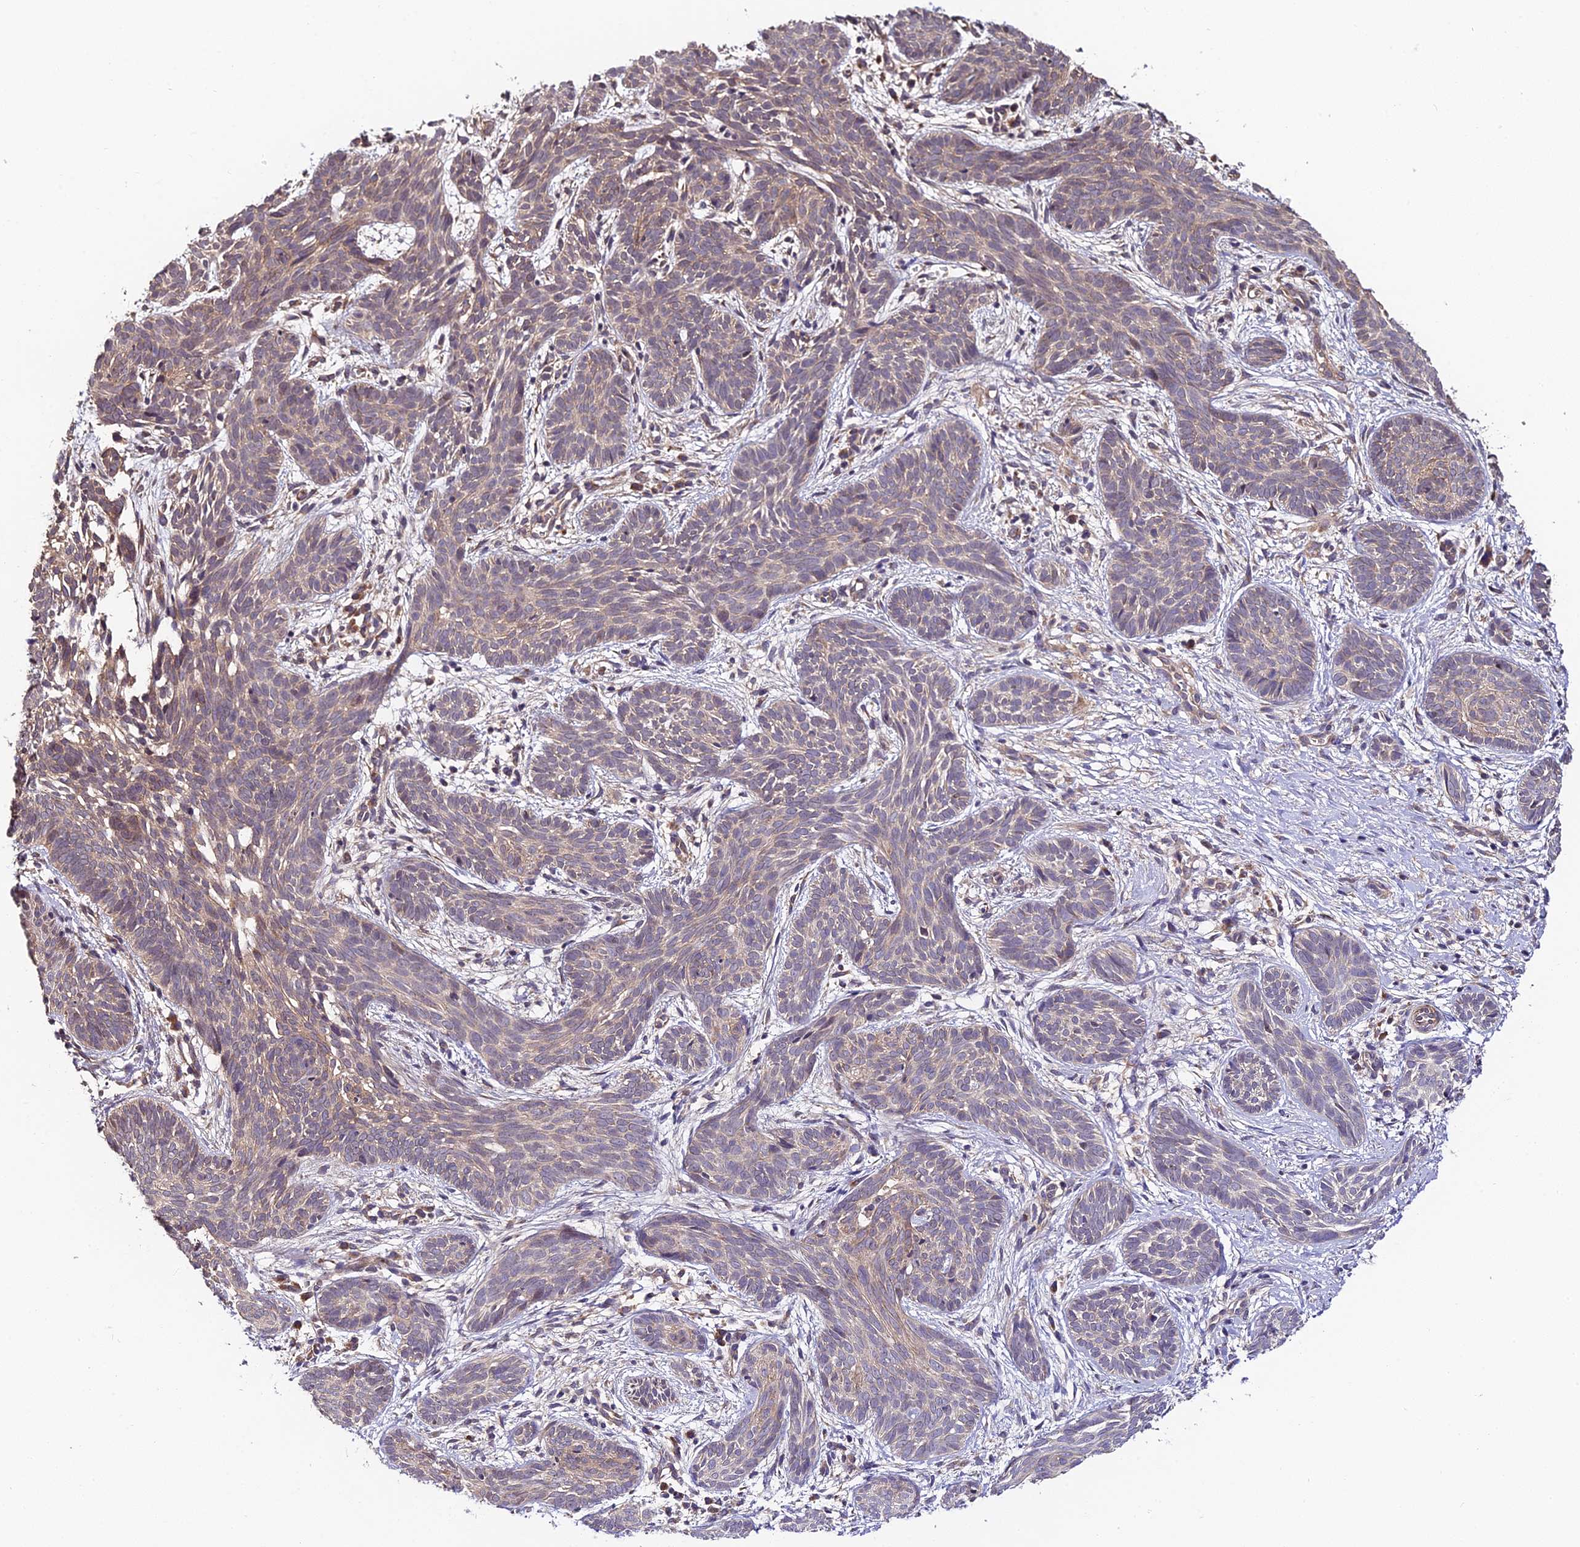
{"staining": {"intensity": "weak", "quantity": "25%-75%", "location": "cytoplasmic/membranous"}, "tissue": "skin cancer", "cell_type": "Tumor cells", "image_type": "cancer", "snomed": [{"axis": "morphology", "description": "Basal cell carcinoma"}, {"axis": "topography", "description": "Skin"}], "caption": "Protein analysis of skin cancer (basal cell carcinoma) tissue displays weak cytoplasmic/membranous positivity in about 25%-75% of tumor cells.", "gene": "C3orf20", "patient": {"sex": "female", "age": 81}}